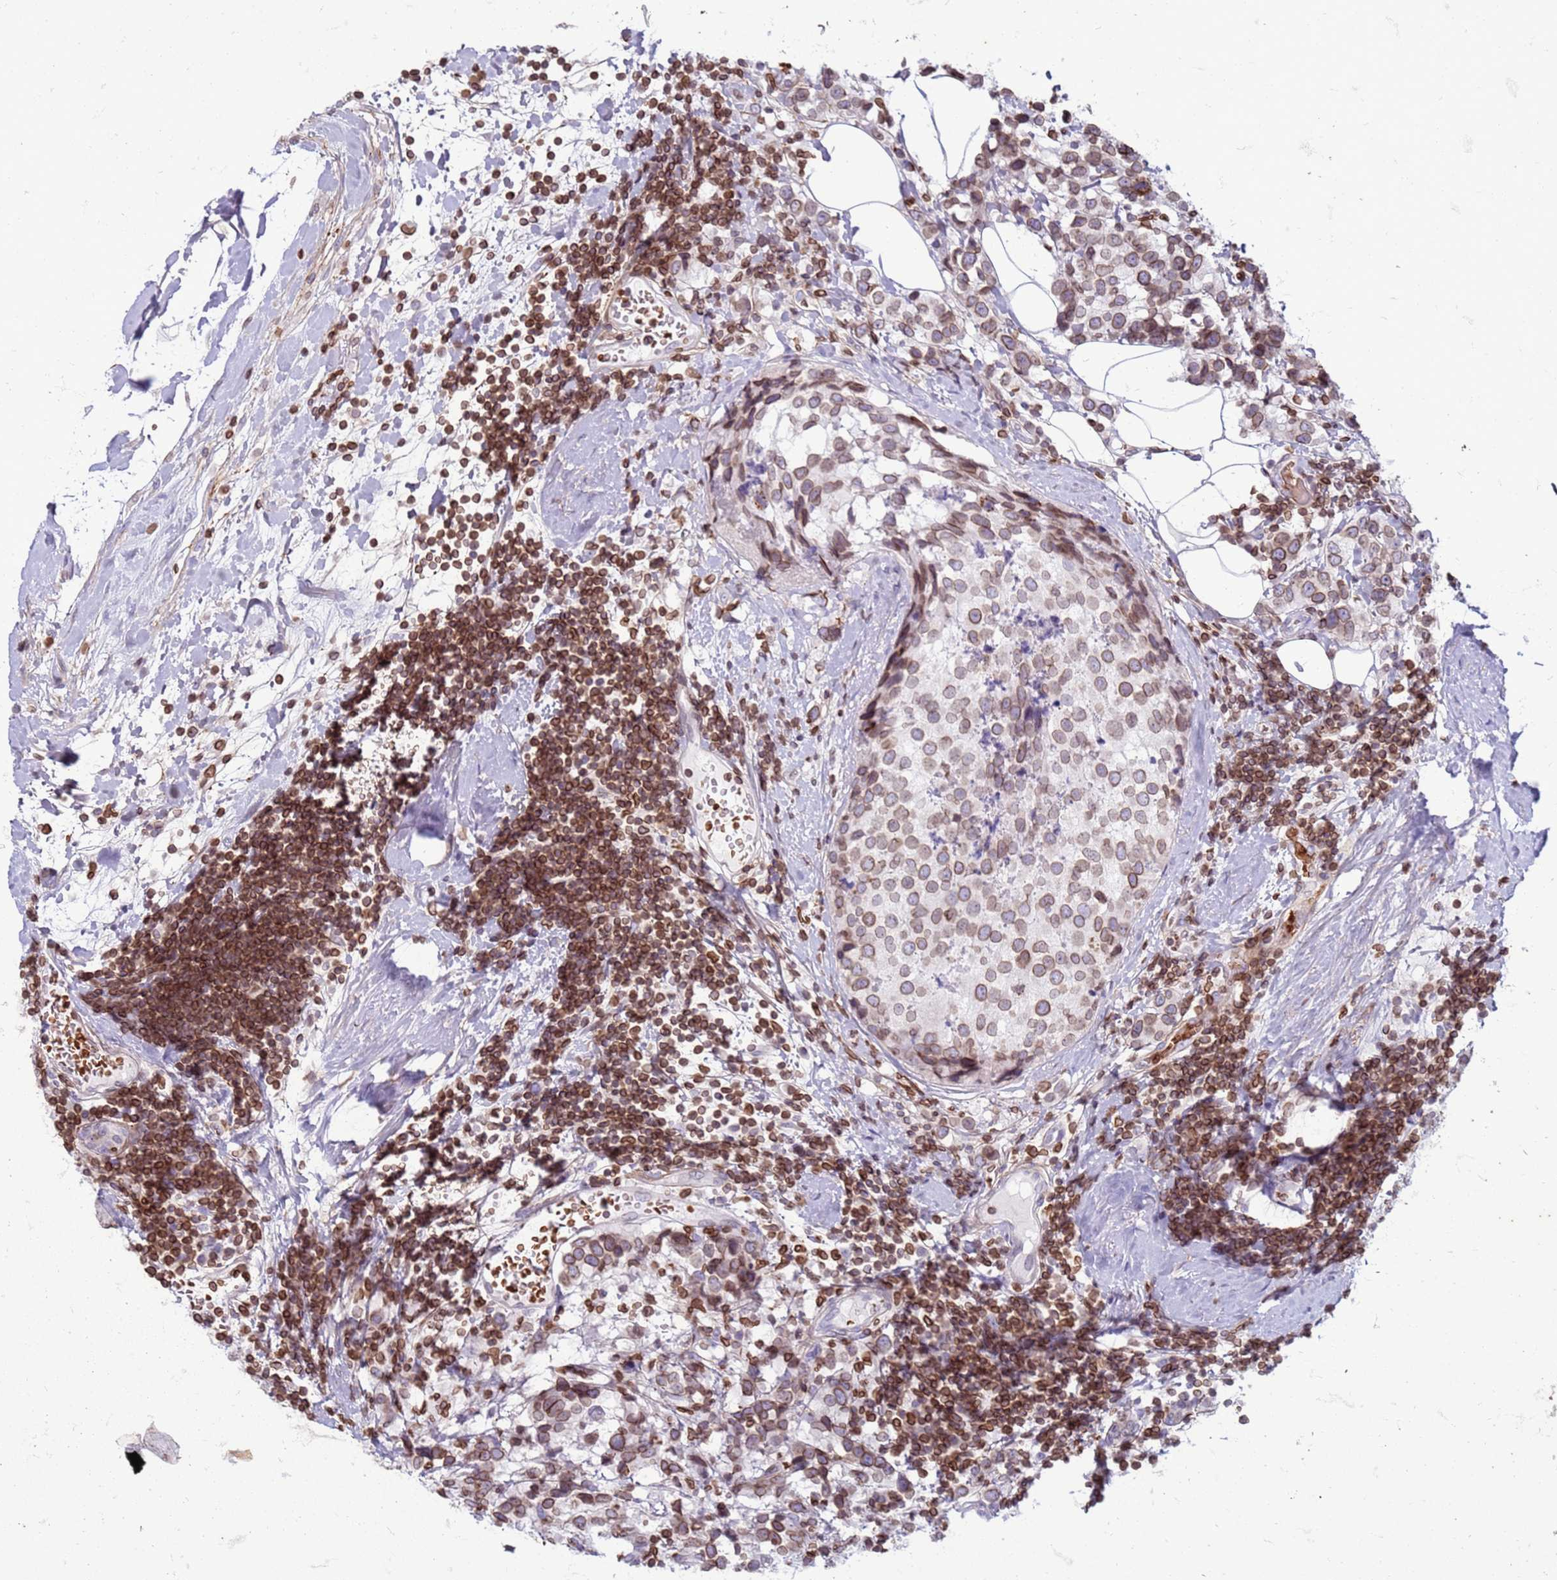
{"staining": {"intensity": "moderate", "quantity": ">75%", "location": "cytoplasmic/membranous,nuclear"}, "tissue": "breast cancer", "cell_type": "Tumor cells", "image_type": "cancer", "snomed": [{"axis": "morphology", "description": "Lobular carcinoma"}, {"axis": "topography", "description": "Breast"}], "caption": "Approximately >75% of tumor cells in breast cancer (lobular carcinoma) display moderate cytoplasmic/membranous and nuclear protein expression as visualized by brown immunohistochemical staining.", "gene": "METTL25B", "patient": {"sex": "female", "age": 59}}